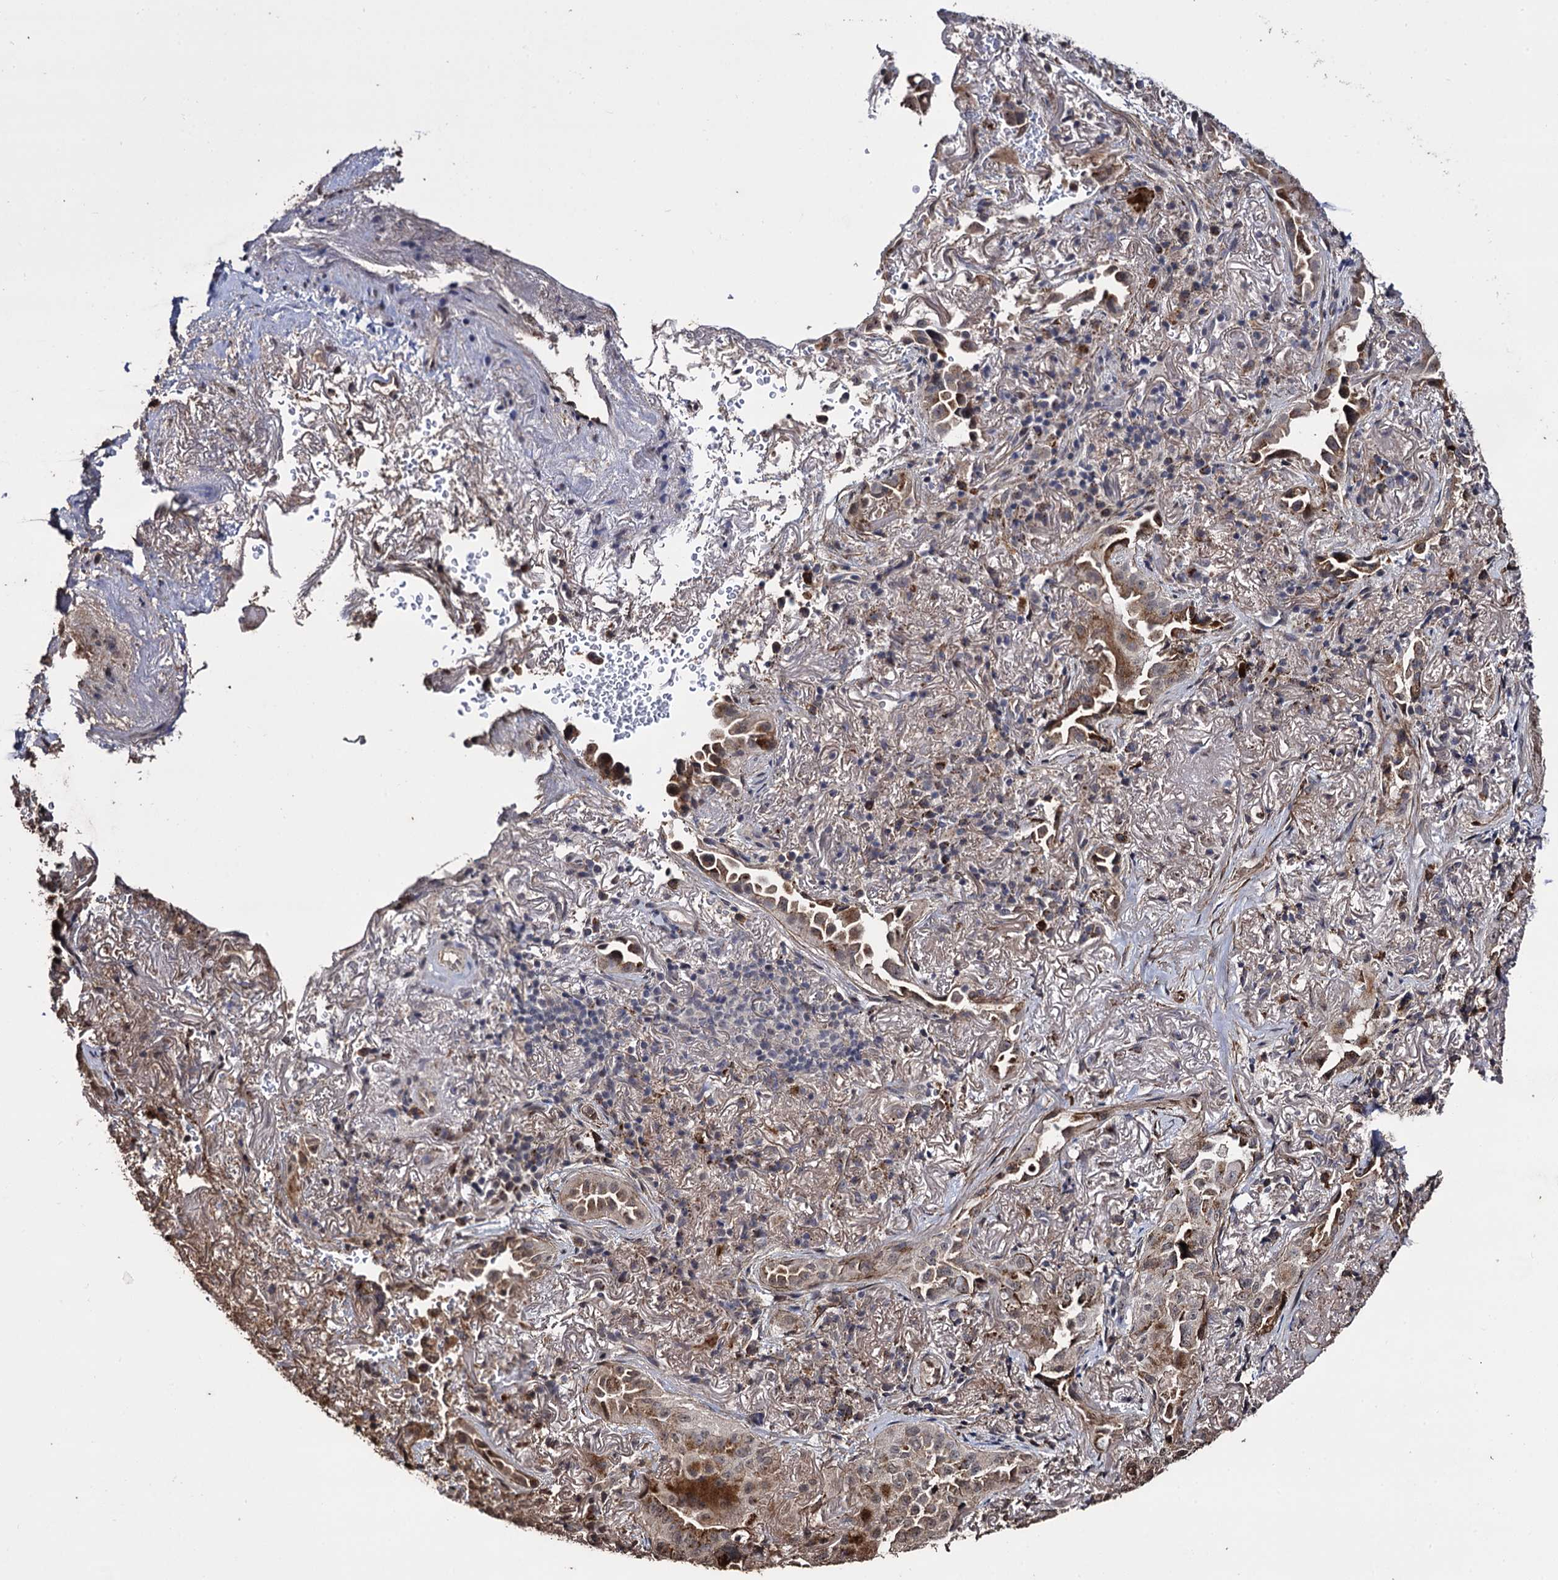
{"staining": {"intensity": "moderate", "quantity": "25%-75%", "location": "cytoplasmic/membranous"}, "tissue": "lung cancer", "cell_type": "Tumor cells", "image_type": "cancer", "snomed": [{"axis": "morphology", "description": "Adenocarcinoma, NOS"}, {"axis": "topography", "description": "Lung"}], "caption": "This is an image of immunohistochemistry (IHC) staining of lung adenocarcinoma, which shows moderate positivity in the cytoplasmic/membranous of tumor cells.", "gene": "MICAL2", "patient": {"sex": "female", "age": 69}}